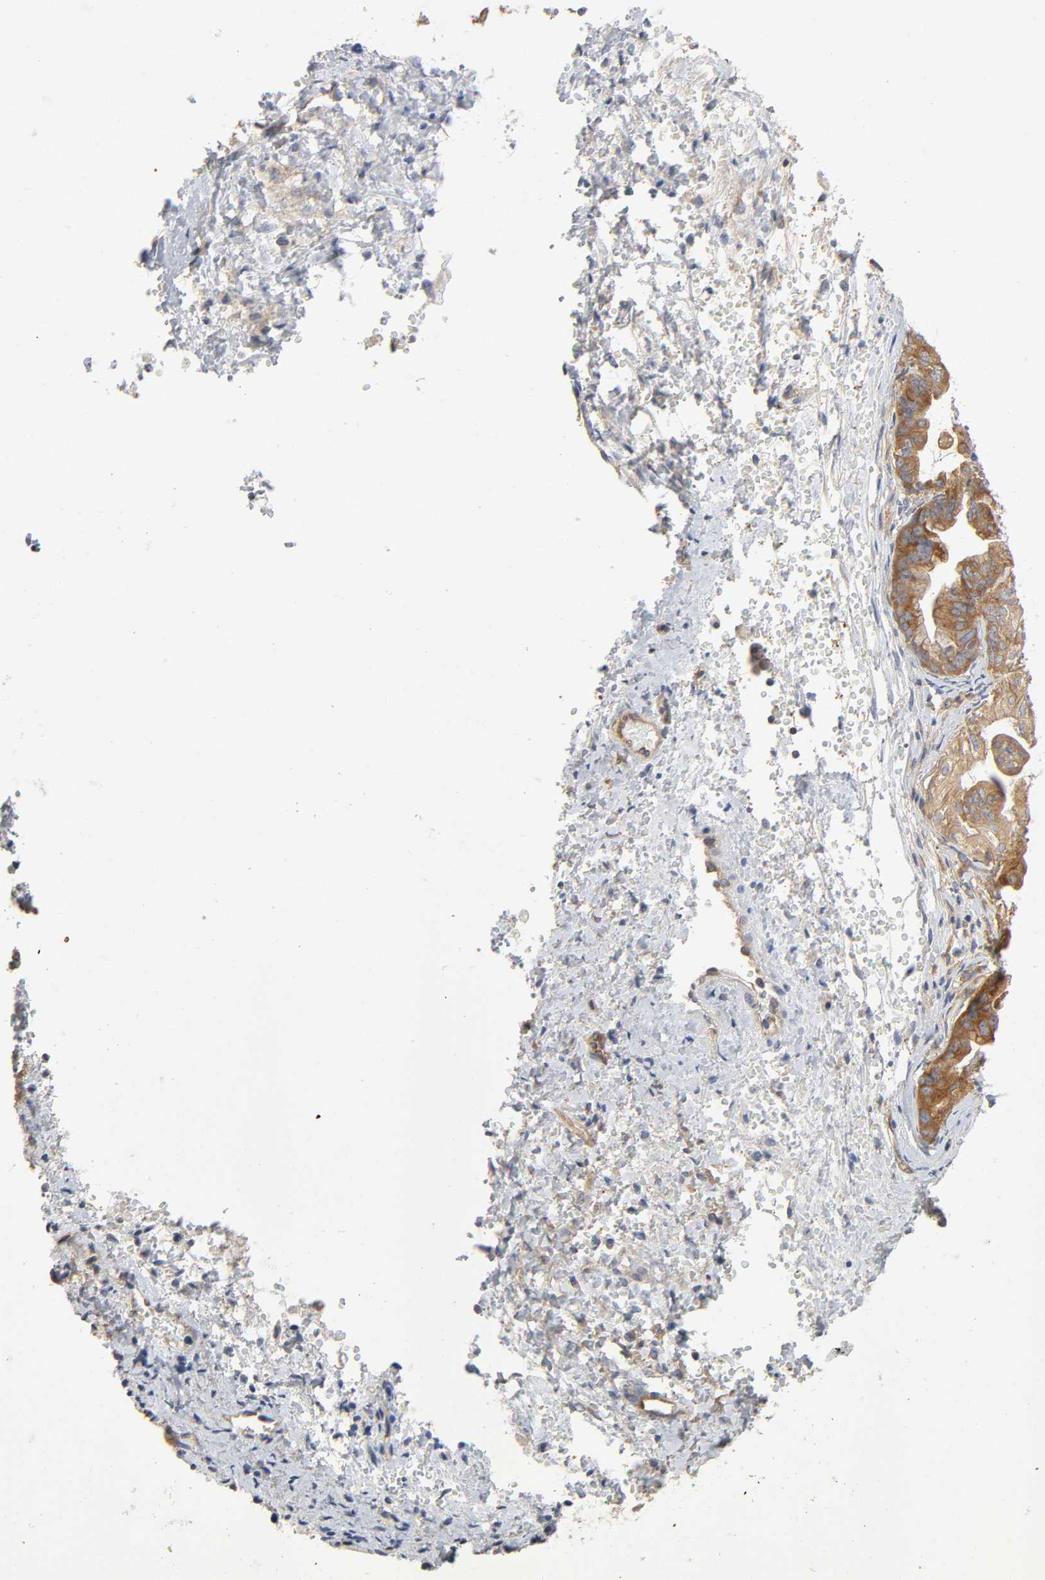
{"staining": {"intensity": "moderate", "quantity": ">75%", "location": "cytoplasmic/membranous"}, "tissue": "ovarian cancer", "cell_type": "Tumor cells", "image_type": "cancer", "snomed": [{"axis": "morphology", "description": "Cystadenocarcinoma, mucinous, NOS"}, {"axis": "topography", "description": "Ovary"}], "caption": "Mucinous cystadenocarcinoma (ovarian) stained with immunohistochemistry displays moderate cytoplasmic/membranous expression in approximately >75% of tumor cells.", "gene": "SCHIP1", "patient": {"sex": "female", "age": 36}}